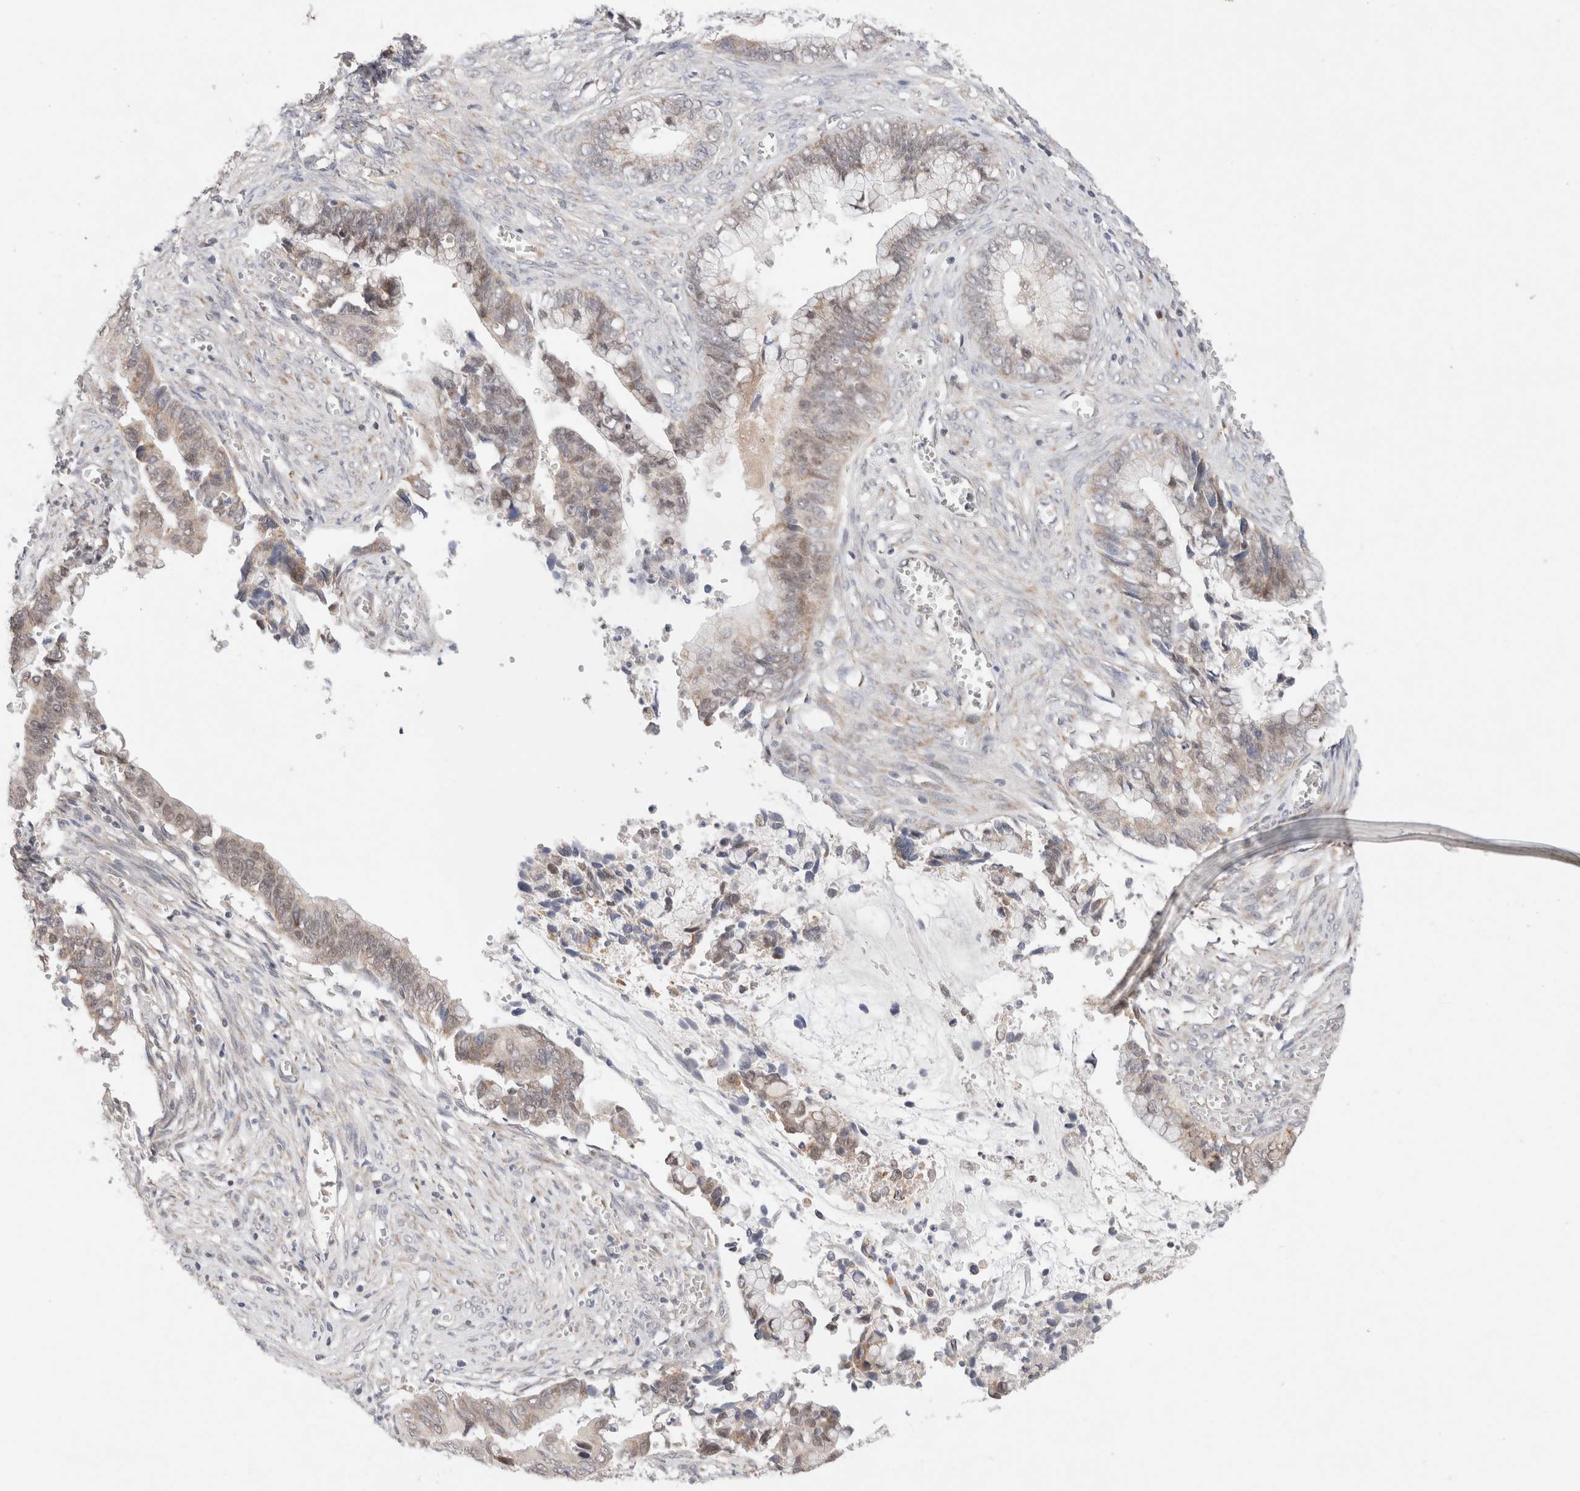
{"staining": {"intensity": "weak", "quantity": "<25%", "location": "cytoplasmic/membranous"}, "tissue": "cervical cancer", "cell_type": "Tumor cells", "image_type": "cancer", "snomed": [{"axis": "morphology", "description": "Adenocarcinoma, NOS"}, {"axis": "topography", "description": "Cervix"}], "caption": "The image demonstrates no significant expression in tumor cells of cervical adenocarcinoma.", "gene": "ERI3", "patient": {"sex": "female", "age": 44}}